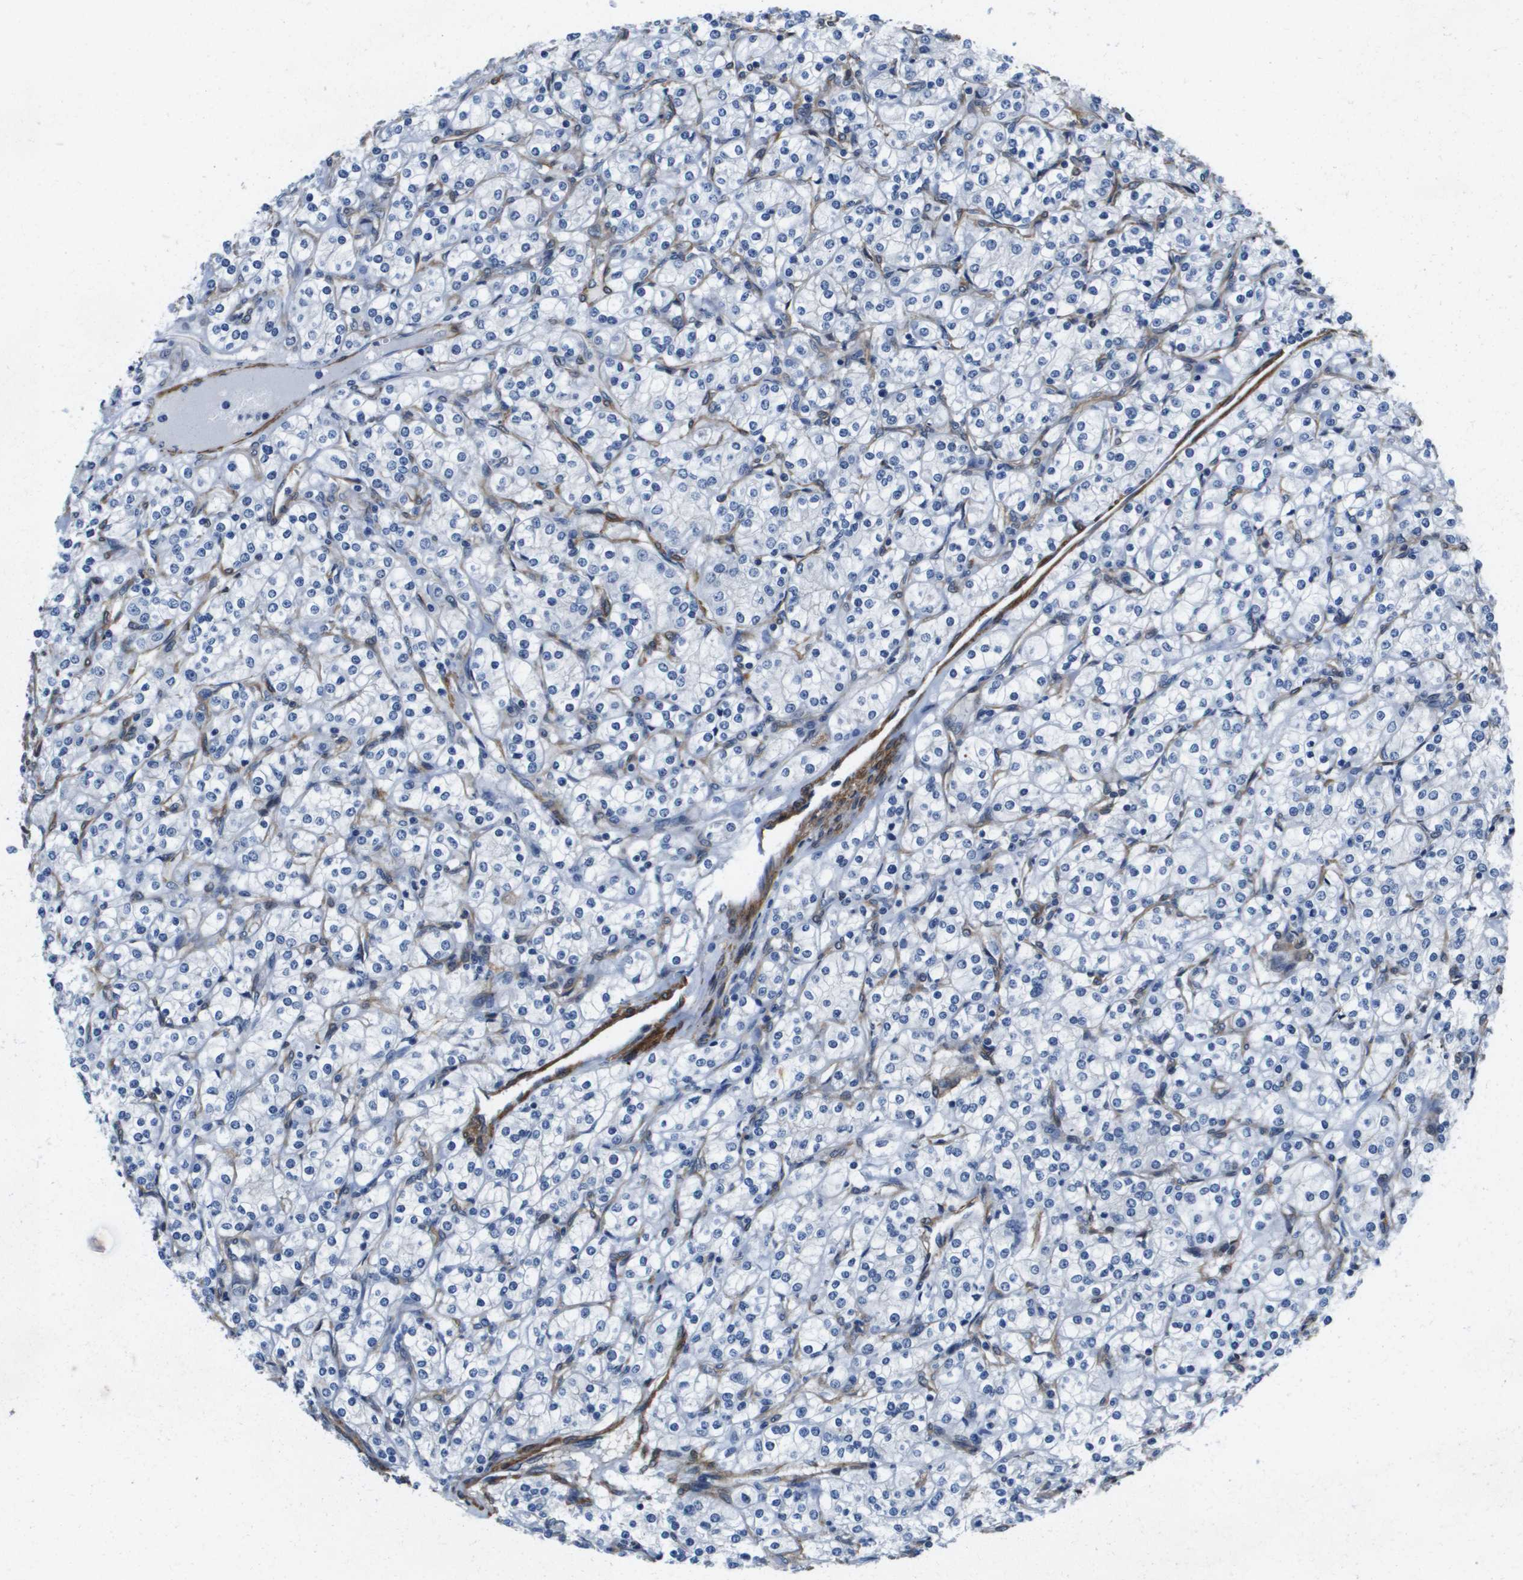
{"staining": {"intensity": "negative", "quantity": "none", "location": "none"}, "tissue": "renal cancer", "cell_type": "Tumor cells", "image_type": "cancer", "snomed": [{"axis": "morphology", "description": "Adenocarcinoma, NOS"}, {"axis": "topography", "description": "Kidney"}], "caption": "Tumor cells are negative for protein expression in human renal cancer. (Stains: DAB (3,3'-diaminobenzidine) immunohistochemistry with hematoxylin counter stain, Microscopy: brightfield microscopy at high magnification).", "gene": "LPP", "patient": {"sex": "male", "age": 77}}